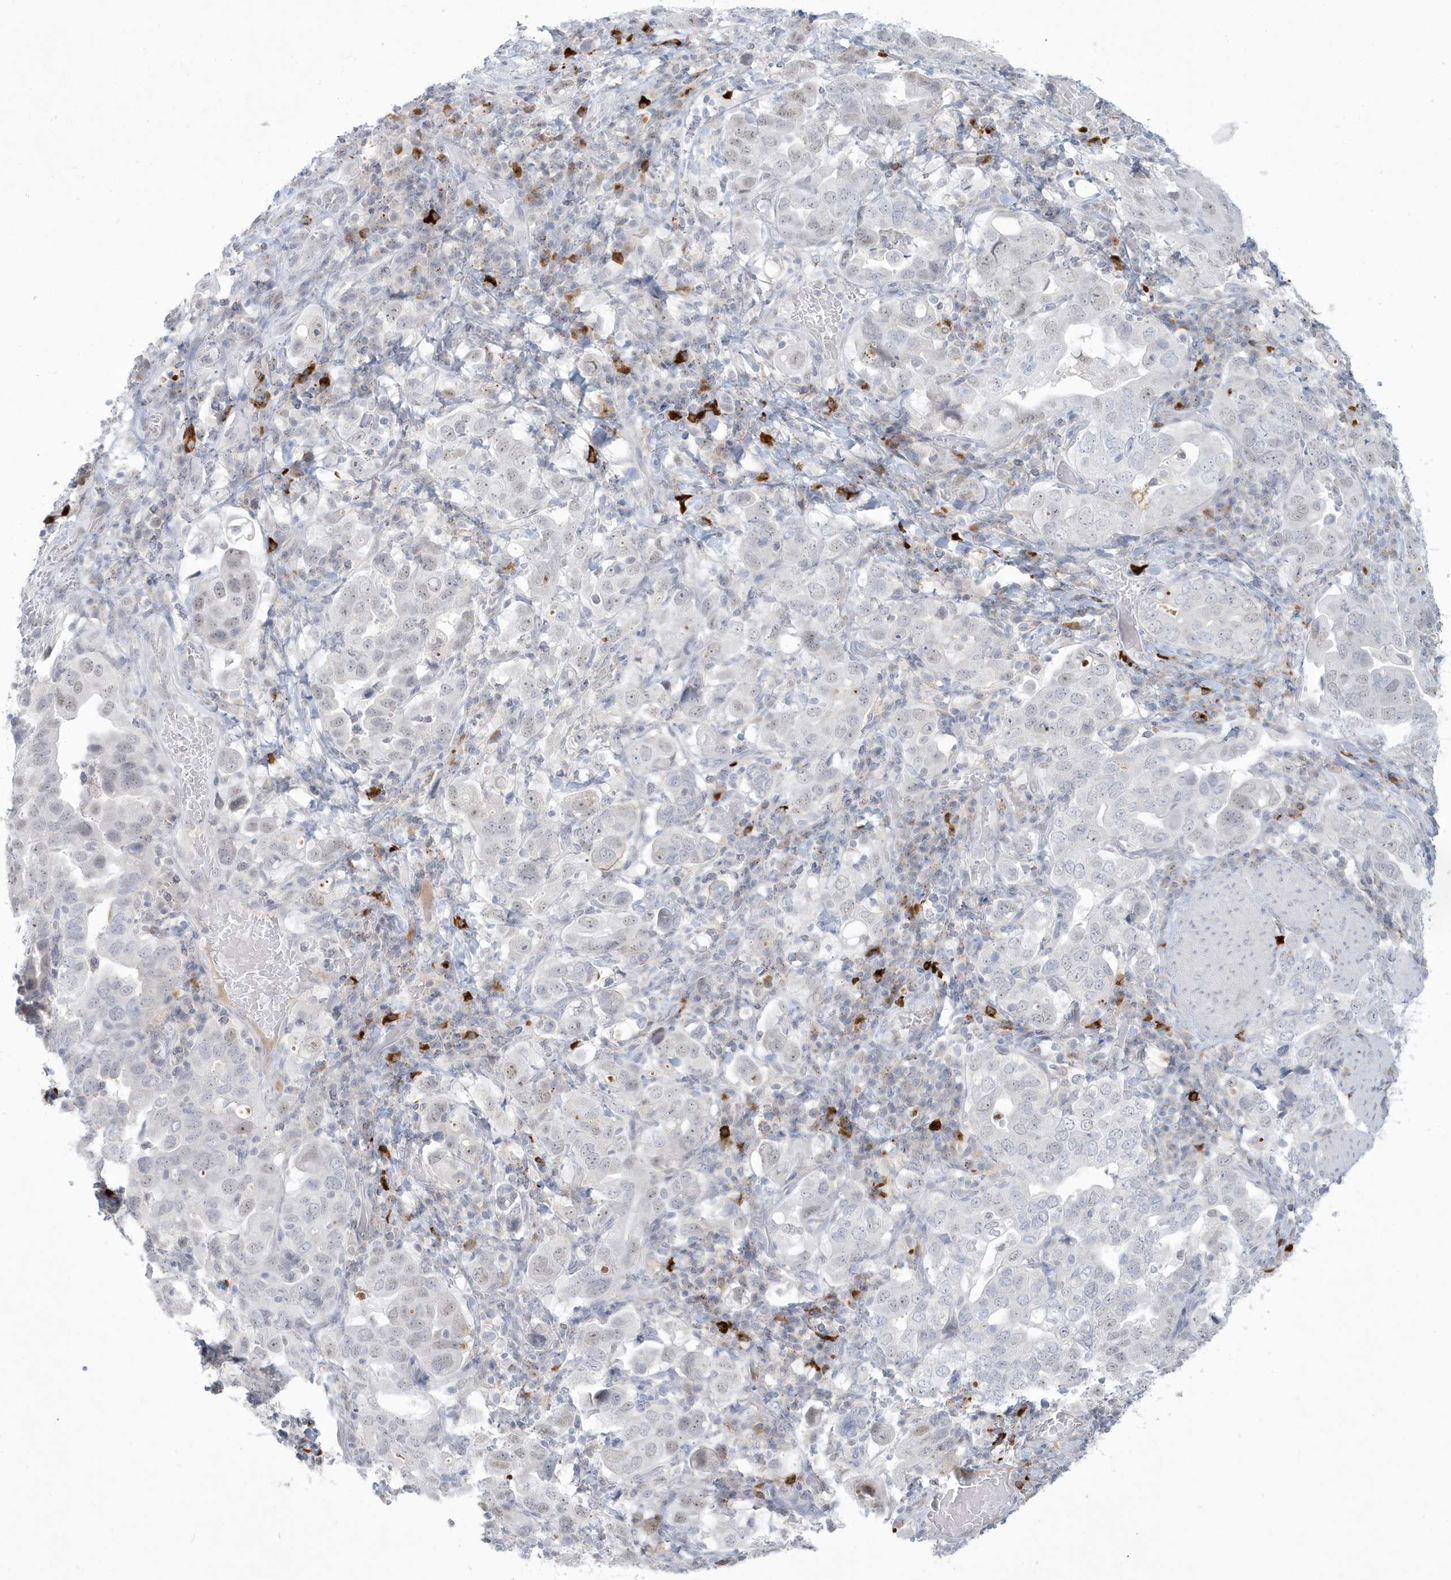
{"staining": {"intensity": "negative", "quantity": "none", "location": "none"}, "tissue": "stomach cancer", "cell_type": "Tumor cells", "image_type": "cancer", "snomed": [{"axis": "morphology", "description": "Adenocarcinoma, NOS"}, {"axis": "topography", "description": "Stomach, upper"}], "caption": "Protein analysis of adenocarcinoma (stomach) exhibits no significant positivity in tumor cells.", "gene": "HERC6", "patient": {"sex": "male", "age": 62}}